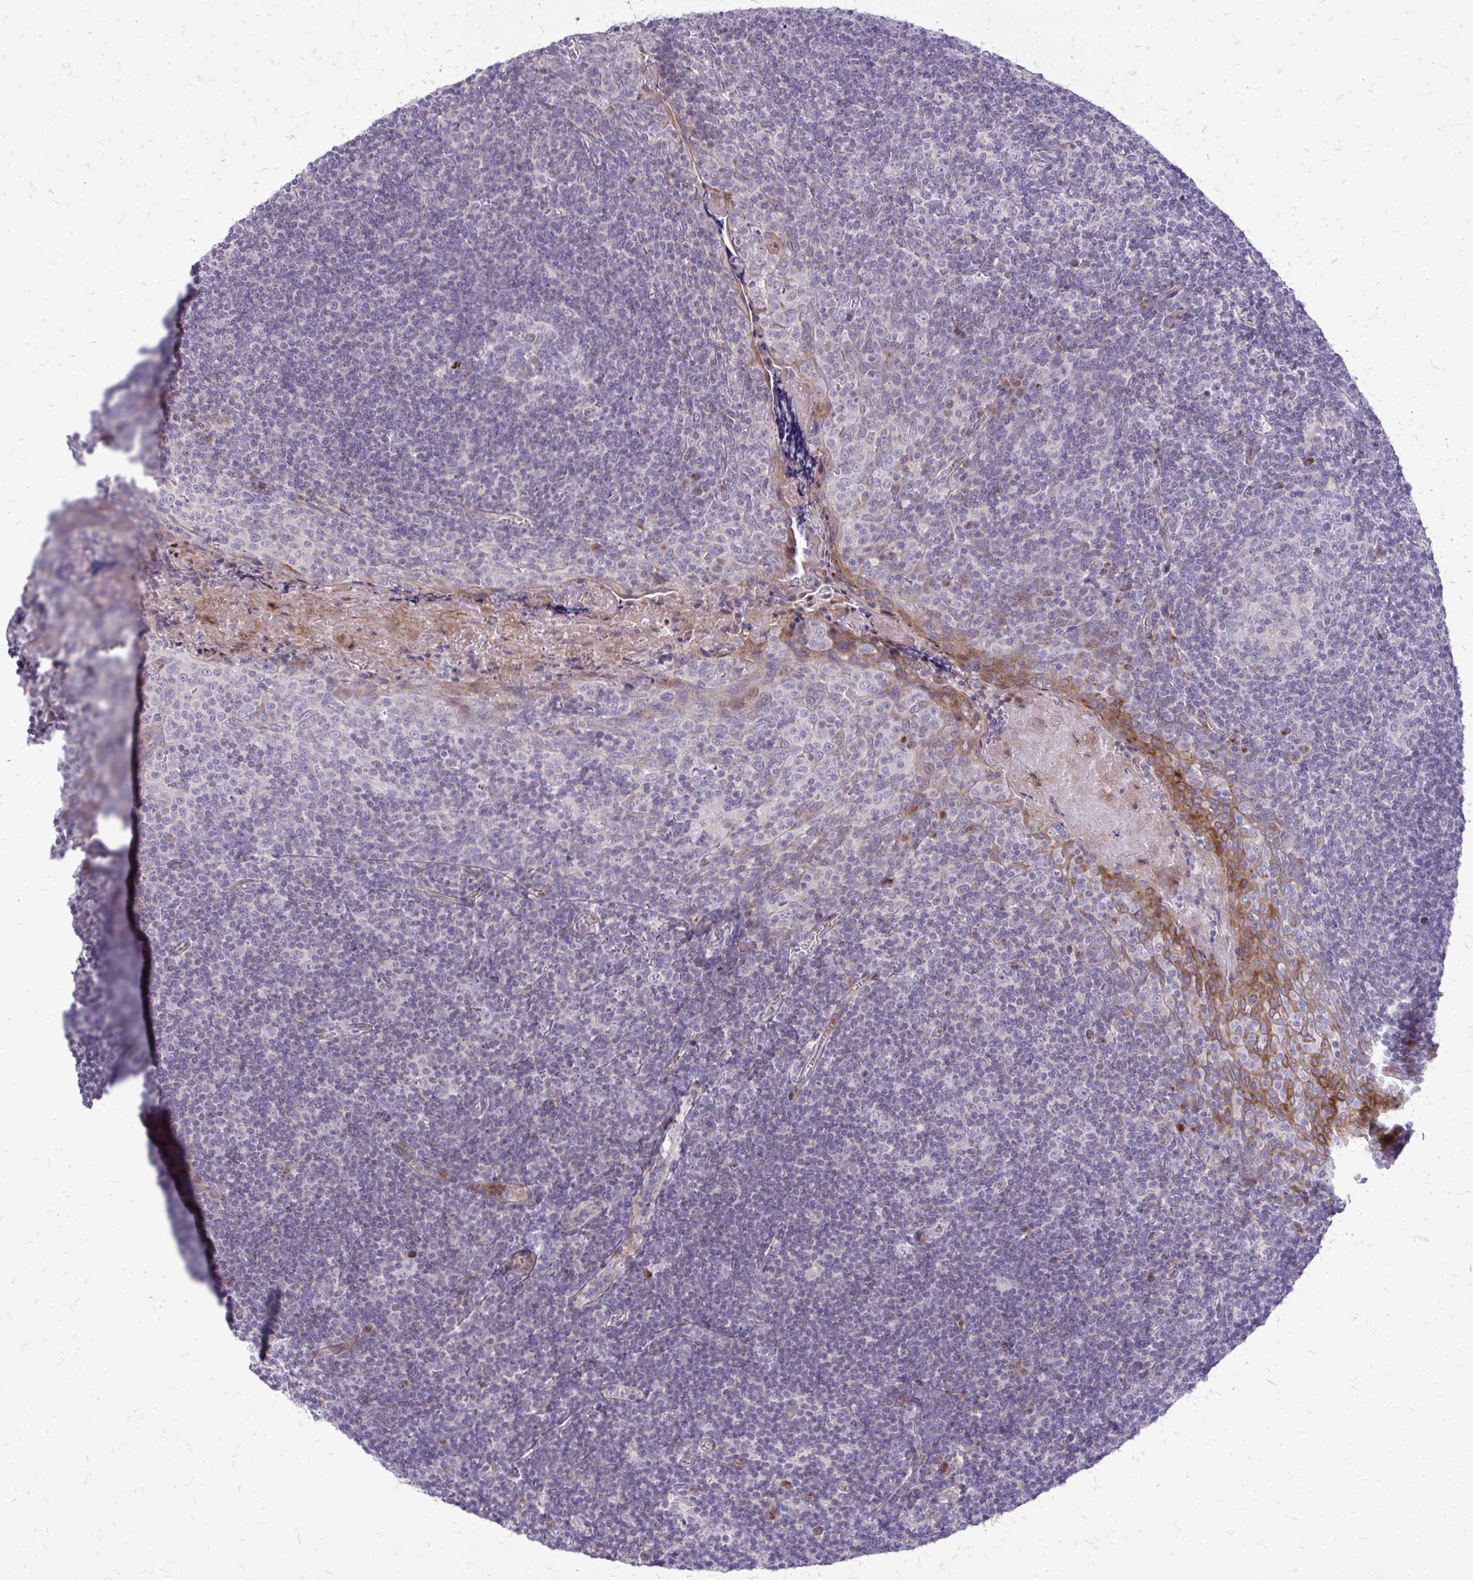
{"staining": {"intensity": "negative", "quantity": "none", "location": "none"}, "tissue": "tonsil", "cell_type": "Germinal center cells", "image_type": "normal", "snomed": [{"axis": "morphology", "description": "Normal tissue, NOS"}, {"axis": "morphology", "description": "Inflammation, NOS"}, {"axis": "topography", "description": "Tonsil"}], "caption": "This photomicrograph is of unremarkable tonsil stained with immunohistochemistry to label a protein in brown with the nuclei are counter-stained blue. There is no positivity in germinal center cells.", "gene": "FUNDC2", "patient": {"sex": "female", "age": 31}}